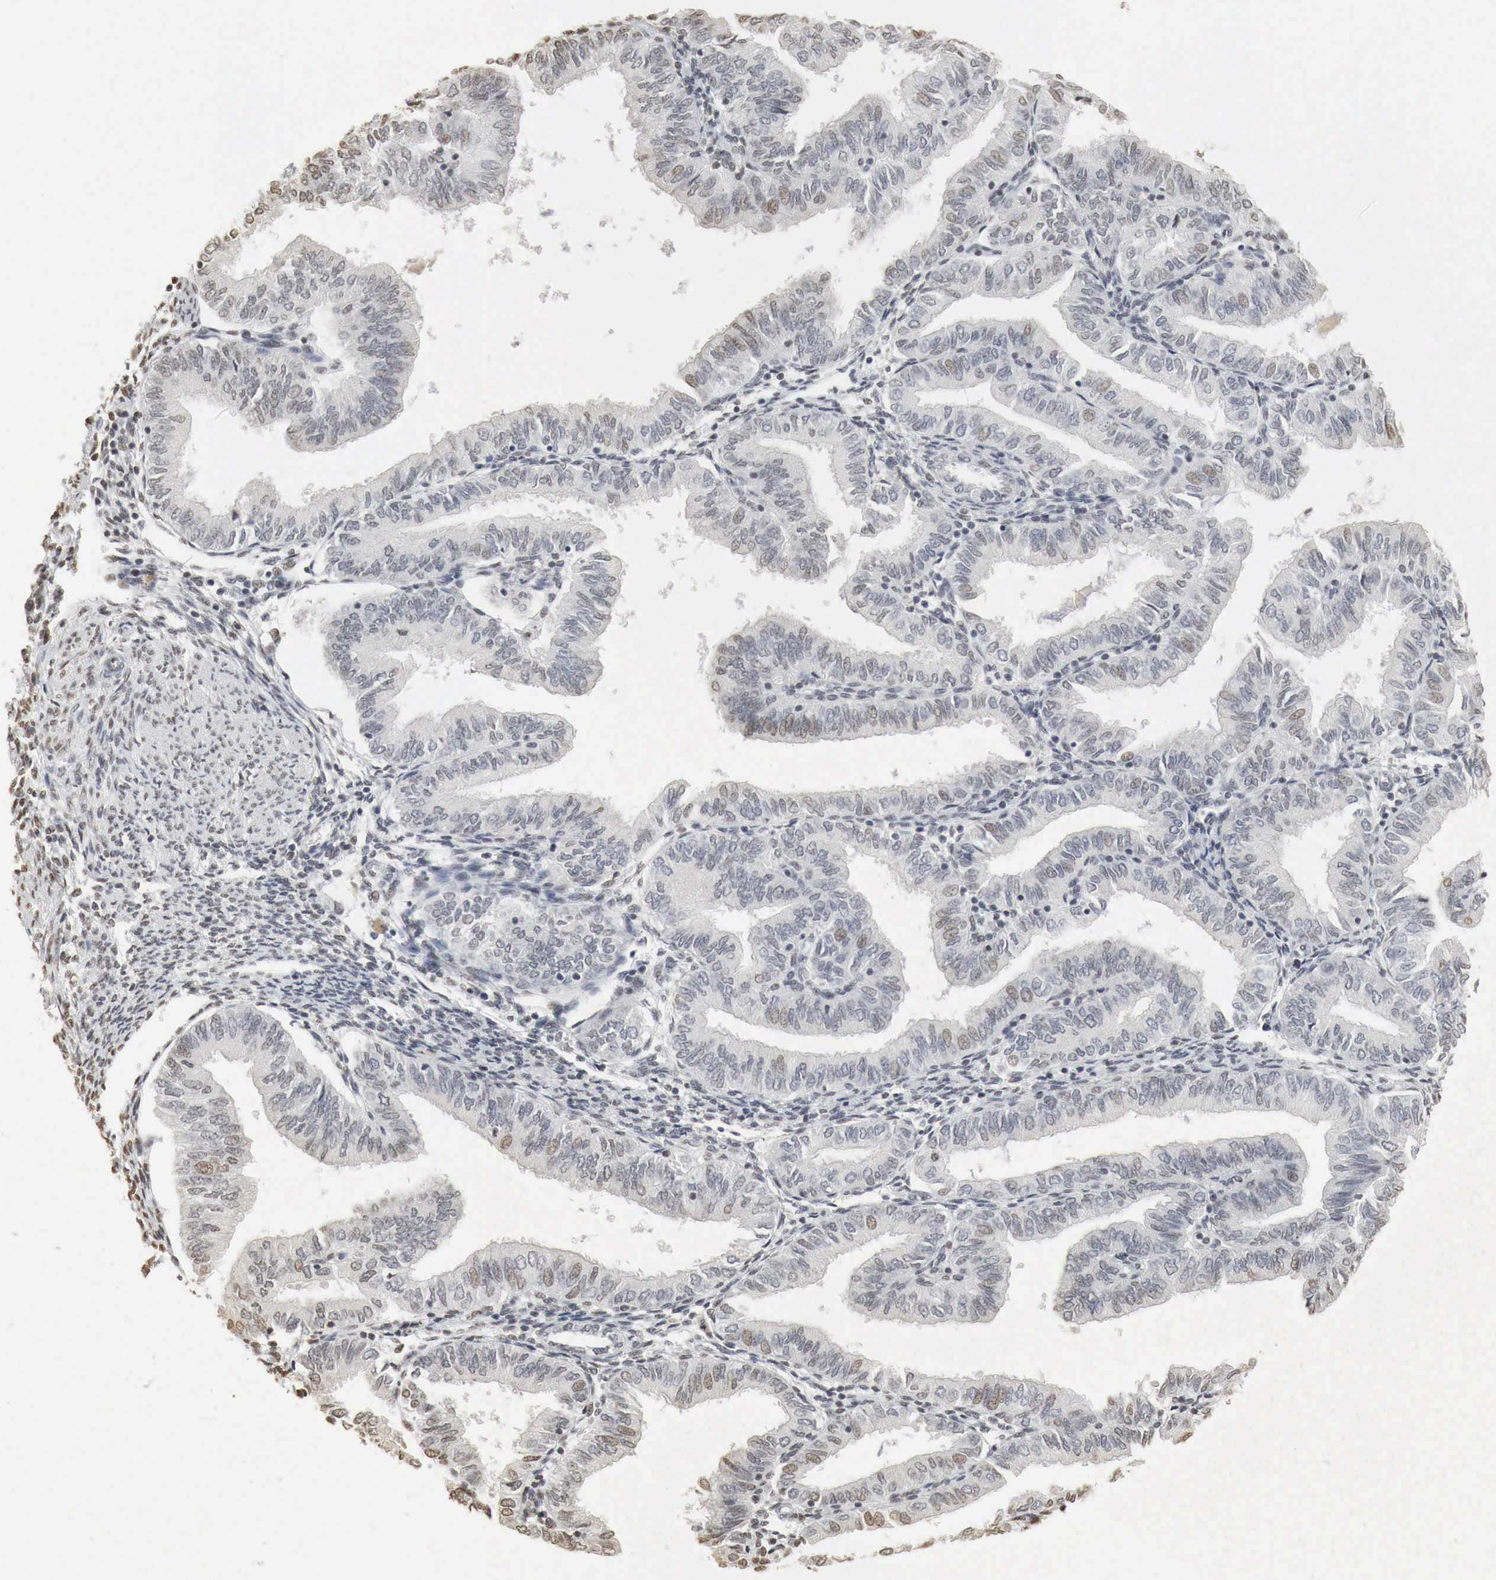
{"staining": {"intensity": "weak", "quantity": "<25%", "location": "nuclear"}, "tissue": "endometrial cancer", "cell_type": "Tumor cells", "image_type": "cancer", "snomed": [{"axis": "morphology", "description": "Adenocarcinoma, NOS"}, {"axis": "topography", "description": "Endometrium"}], "caption": "Histopathology image shows no significant protein staining in tumor cells of endometrial cancer (adenocarcinoma). Nuclei are stained in blue.", "gene": "ERBB4", "patient": {"sex": "female", "age": 51}}